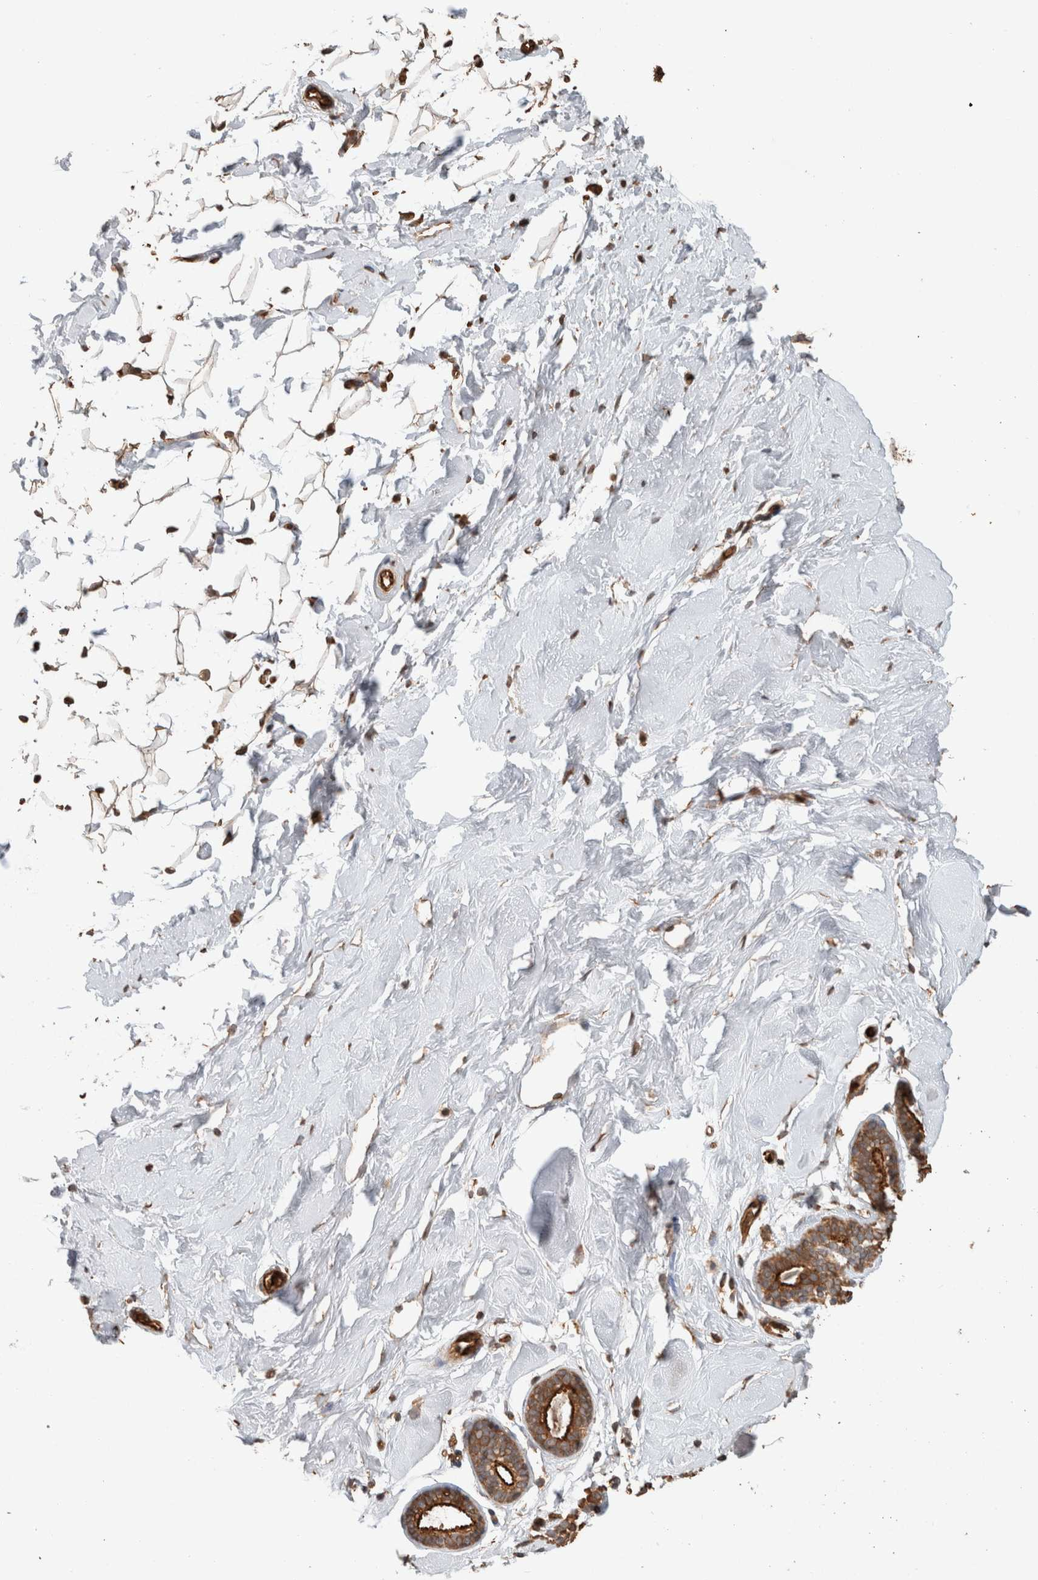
{"staining": {"intensity": "moderate", "quantity": ">75%", "location": "cytoplasmic/membranous"}, "tissue": "breast", "cell_type": "Adipocytes", "image_type": "normal", "snomed": [{"axis": "morphology", "description": "Normal tissue, NOS"}, {"axis": "topography", "description": "Breast"}], "caption": "An immunohistochemistry (IHC) micrograph of benign tissue is shown. Protein staining in brown shows moderate cytoplasmic/membranous positivity in breast within adipocytes. (DAB (3,3'-diaminobenzidine) IHC, brown staining for protein, blue staining for nuclei).", "gene": "OTUD6B", "patient": {"sex": "female", "age": 23}}